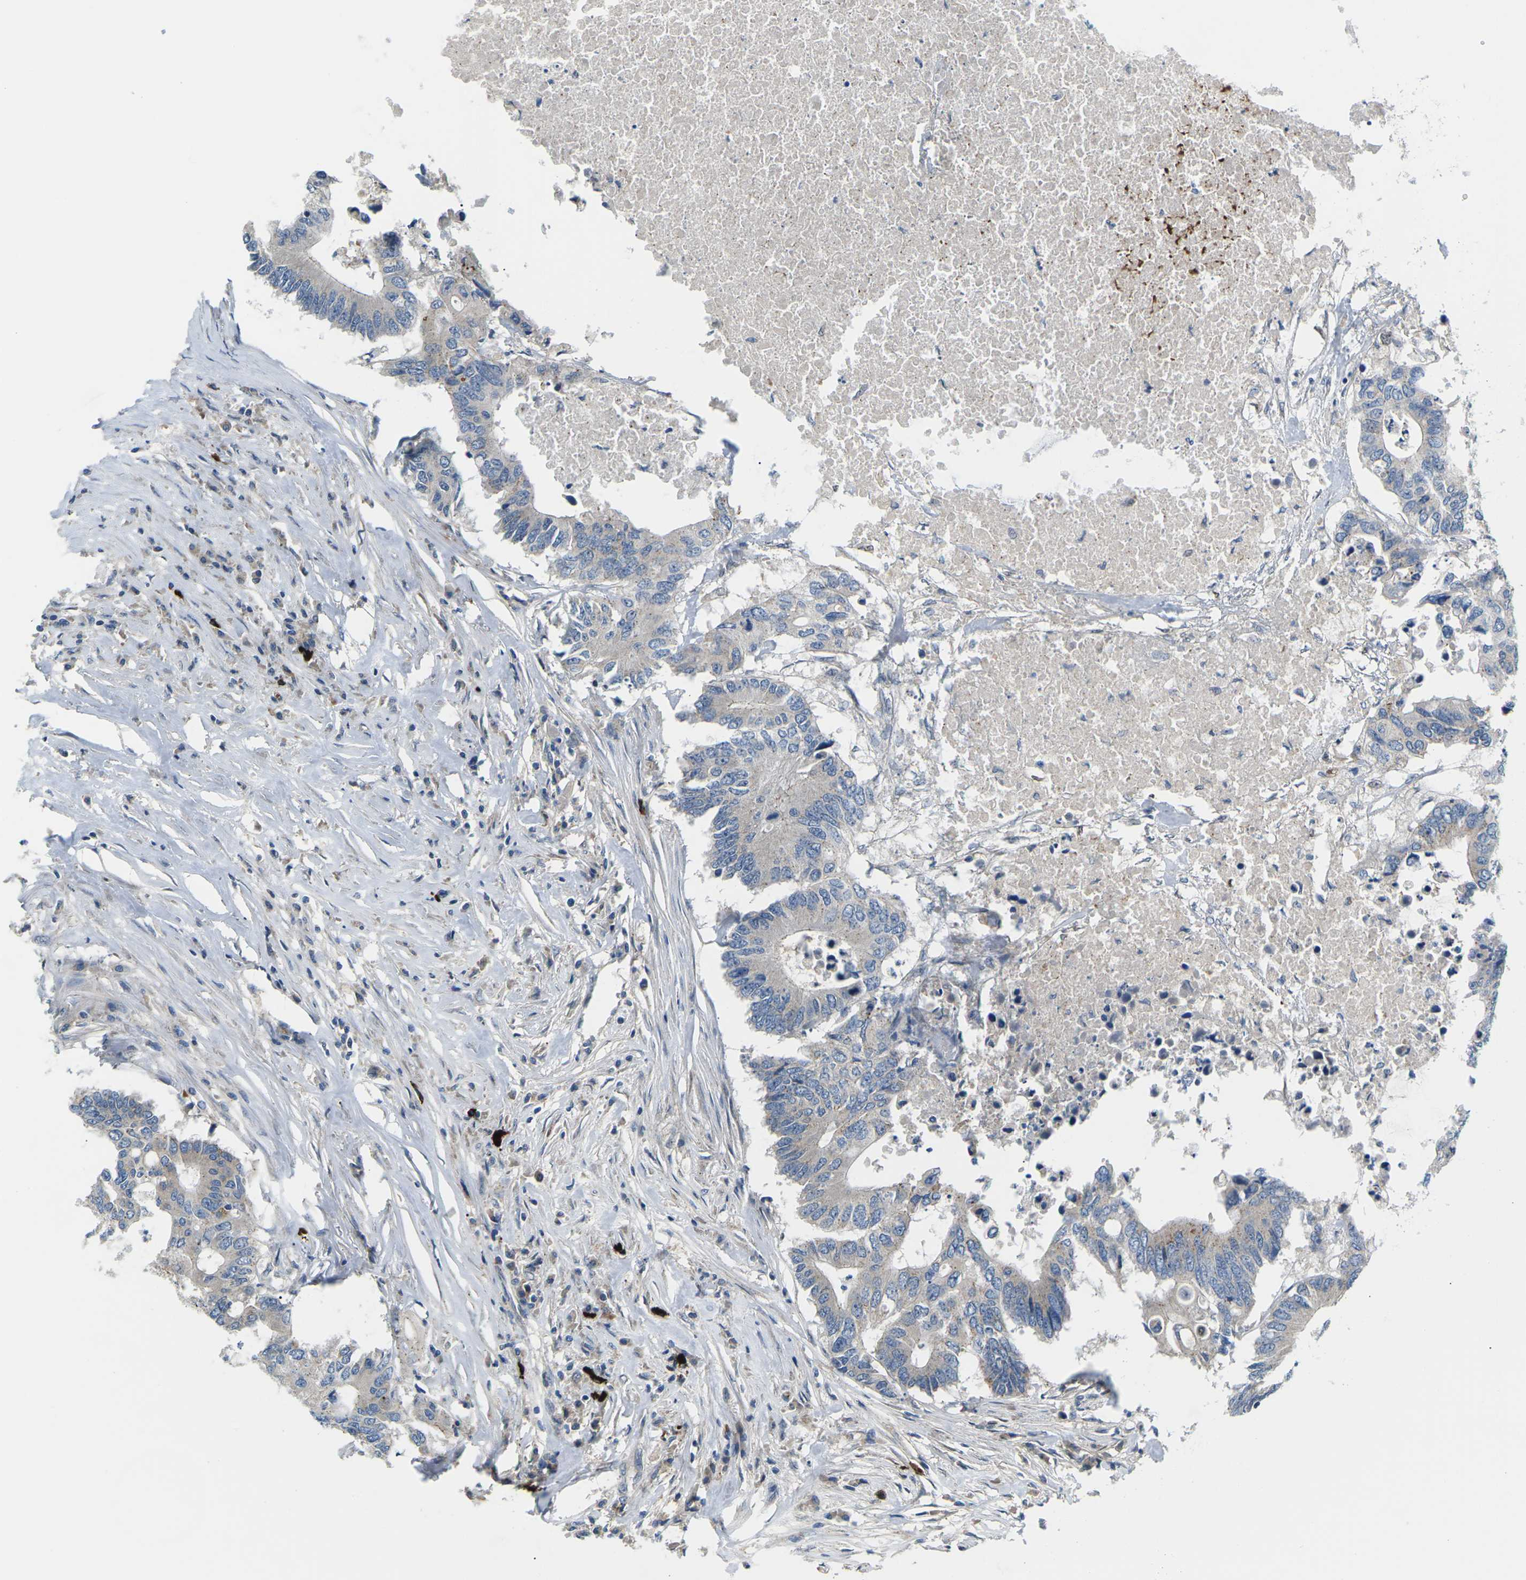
{"staining": {"intensity": "negative", "quantity": "none", "location": "none"}, "tissue": "colorectal cancer", "cell_type": "Tumor cells", "image_type": "cancer", "snomed": [{"axis": "morphology", "description": "Adenocarcinoma, NOS"}, {"axis": "topography", "description": "Colon"}], "caption": "DAB immunohistochemical staining of colorectal cancer reveals no significant staining in tumor cells.", "gene": "ERBB4", "patient": {"sex": "male", "age": 71}}